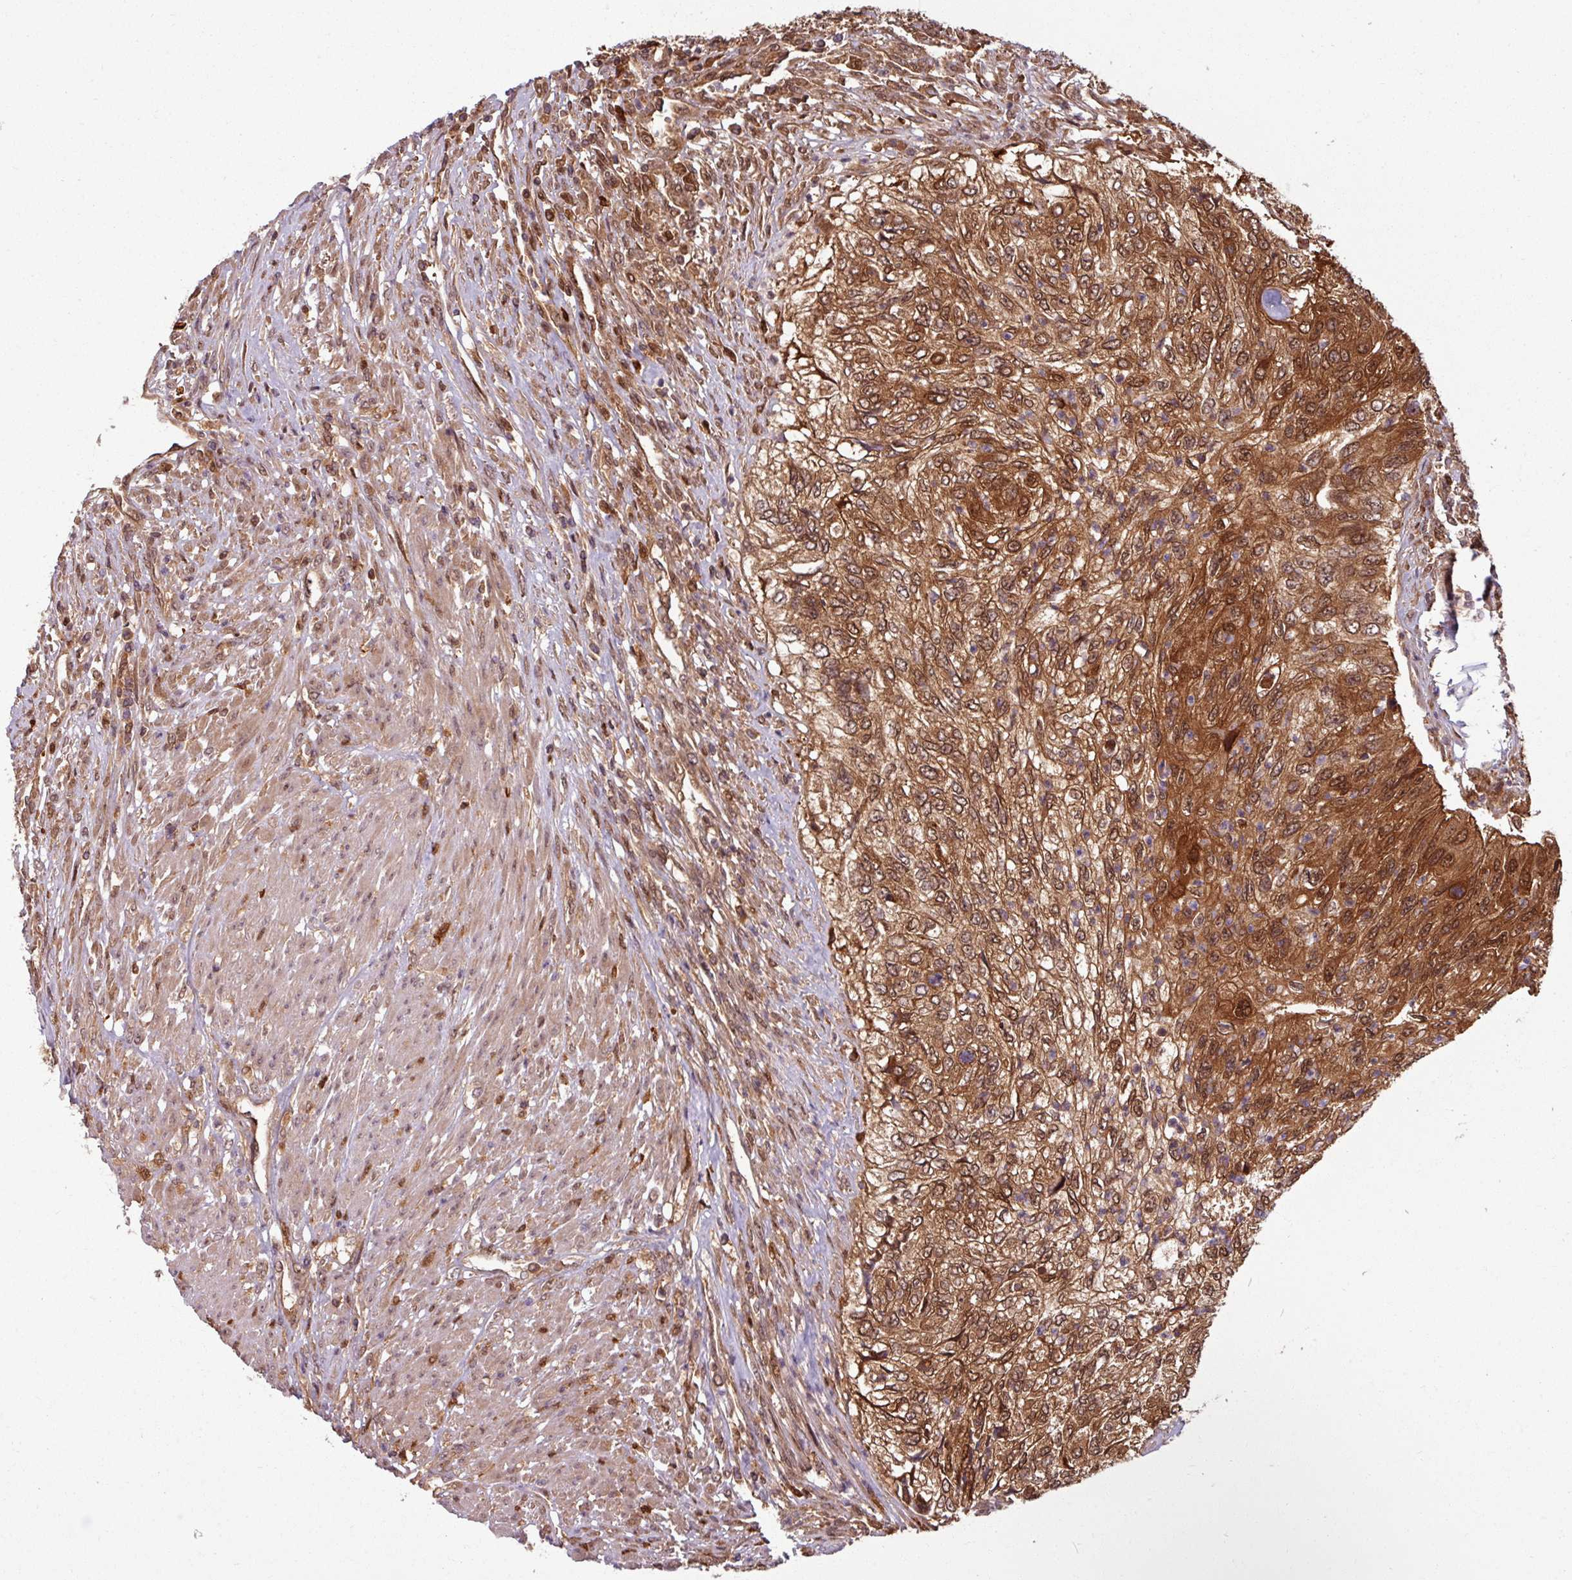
{"staining": {"intensity": "strong", "quantity": ">75%", "location": "cytoplasmic/membranous,nuclear"}, "tissue": "urothelial cancer", "cell_type": "Tumor cells", "image_type": "cancer", "snomed": [{"axis": "morphology", "description": "Urothelial carcinoma, High grade"}, {"axis": "topography", "description": "Urinary bladder"}], "caption": "A photomicrograph of high-grade urothelial carcinoma stained for a protein exhibits strong cytoplasmic/membranous and nuclear brown staining in tumor cells.", "gene": "KCTD11", "patient": {"sex": "female", "age": 60}}